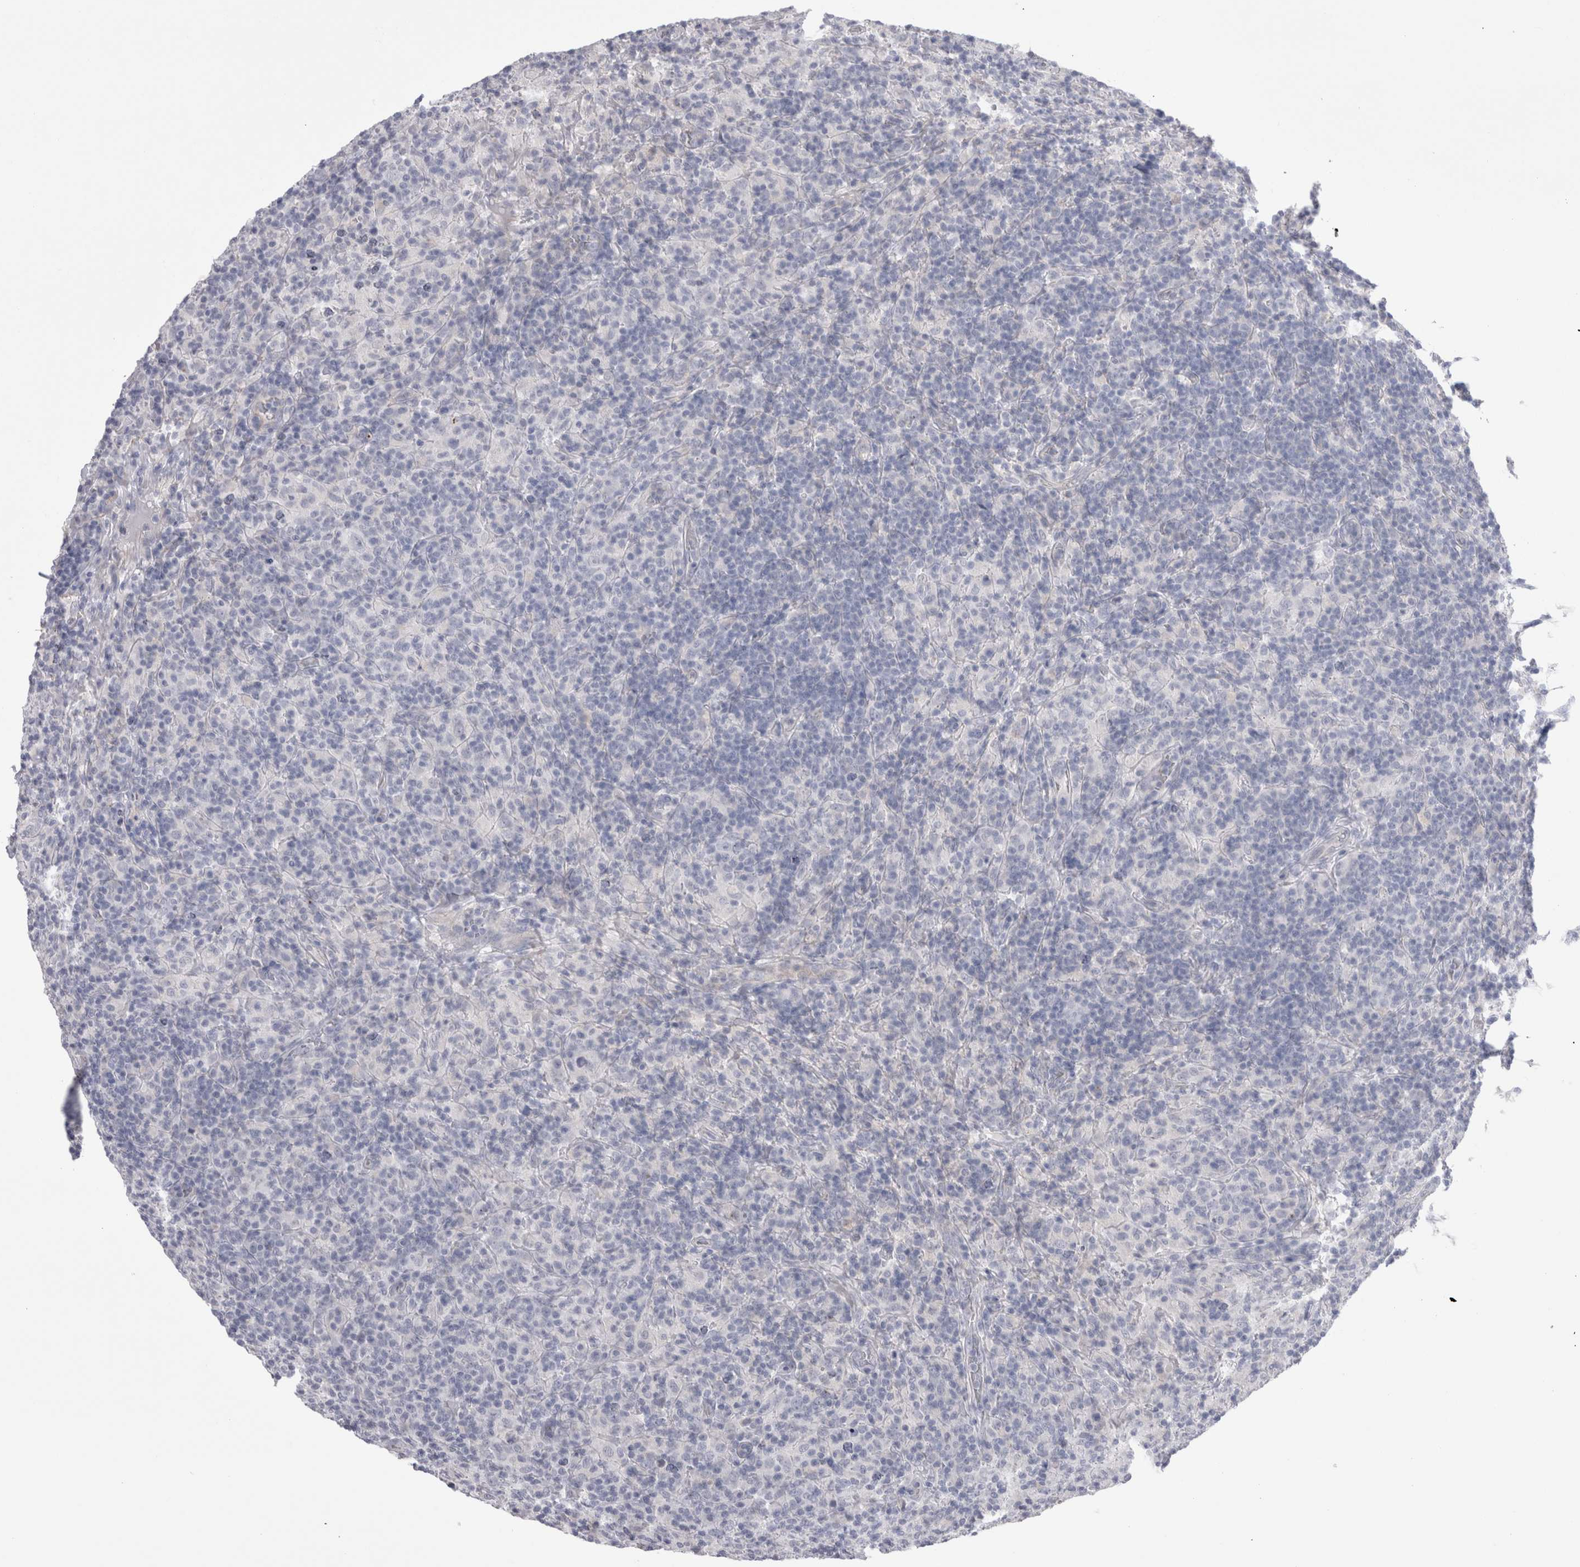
{"staining": {"intensity": "negative", "quantity": "none", "location": "none"}, "tissue": "lymphoma", "cell_type": "Tumor cells", "image_type": "cancer", "snomed": [{"axis": "morphology", "description": "Hodgkin's disease, NOS"}, {"axis": "topography", "description": "Lymph node"}], "caption": "This is an immunohistochemistry image of human lymphoma. There is no expression in tumor cells.", "gene": "EPDR1", "patient": {"sex": "male", "age": 70}}